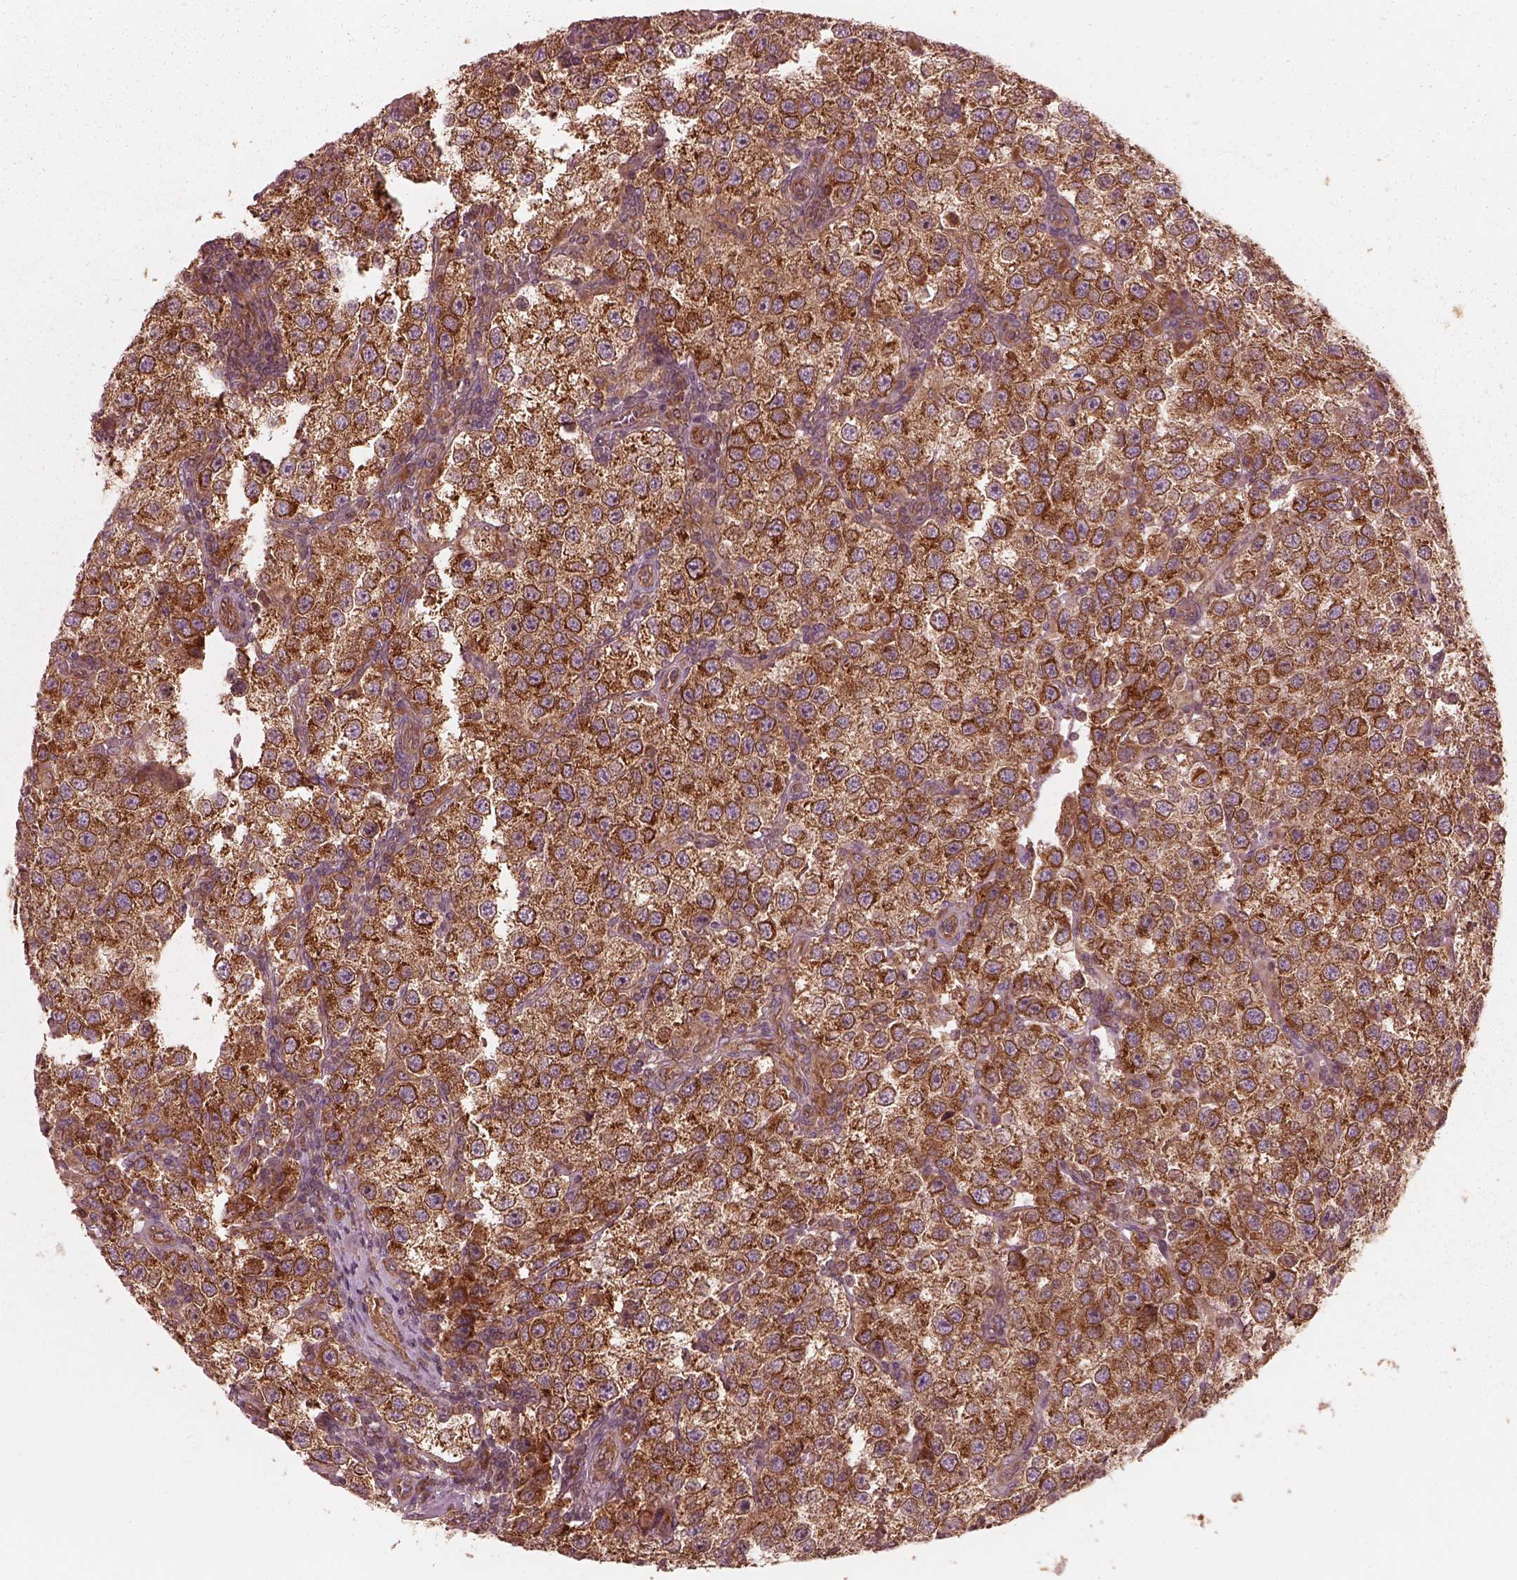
{"staining": {"intensity": "strong", "quantity": ">75%", "location": "cytoplasmic/membranous"}, "tissue": "testis cancer", "cell_type": "Tumor cells", "image_type": "cancer", "snomed": [{"axis": "morphology", "description": "Seminoma, NOS"}, {"axis": "topography", "description": "Testis"}], "caption": "Human testis cancer (seminoma) stained with a brown dye displays strong cytoplasmic/membranous positive staining in about >75% of tumor cells.", "gene": "PIK3R2", "patient": {"sex": "male", "age": 37}}